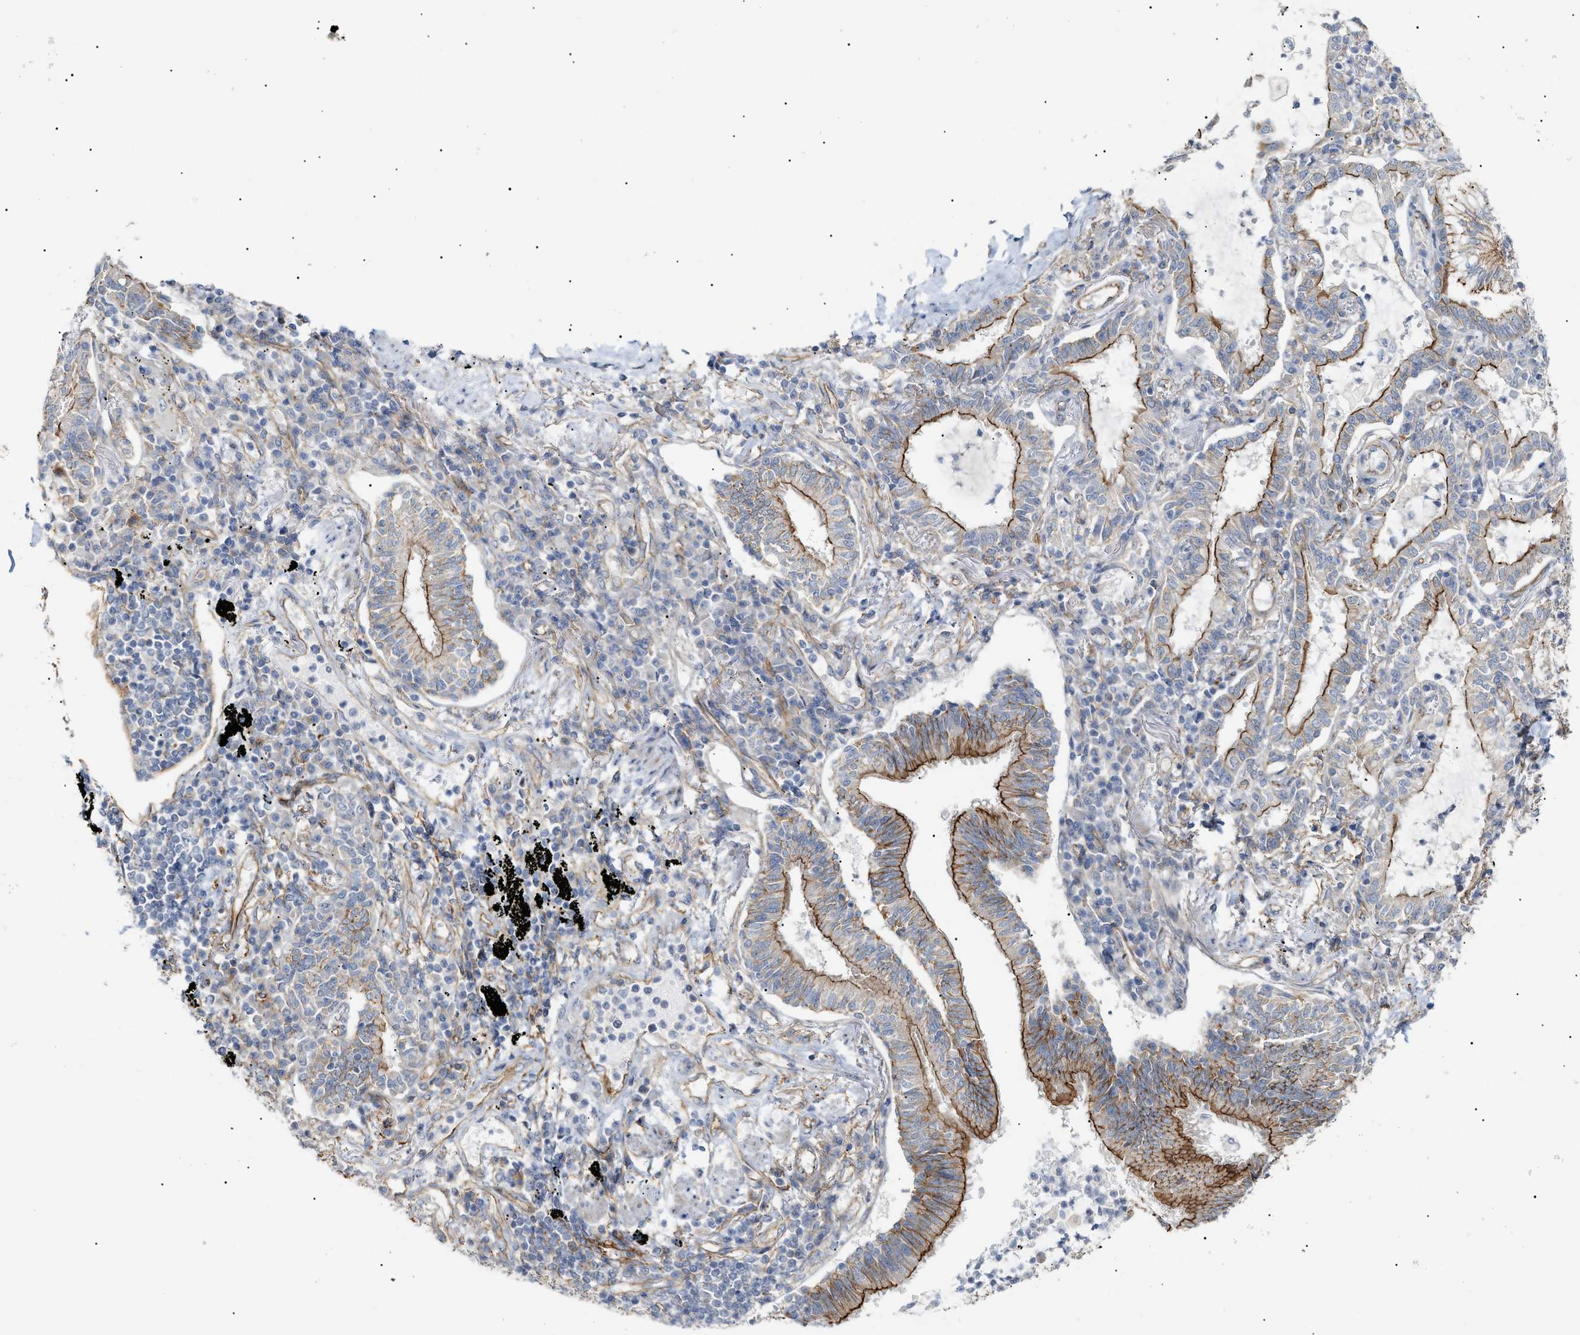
{"staining": {"intensity": "strong", "quantity": "25%-75%", "location": "cytoplasmic/membranous"}, "tissue": "lung cancer", "cell_type": "Tumor cells", "image_type": "cancer", "snomed": [{"axis": "morphology", "description": "Normal tissue, NOS"}, {"axis": "morphology", "description": "Adenocarcinoma, NOS"}, {"axis": "topography", "description": "Bronchus"}, {"axis": "topography", "description": "Lung"}], "caption": "Strong cytoplasmic/membranous protein staining is identified in about 25%-75% of tumor cells in adenocarcinoma (lung).", "gene": "ZFHX2", "patient": {"sex": "female", "age": 70}}